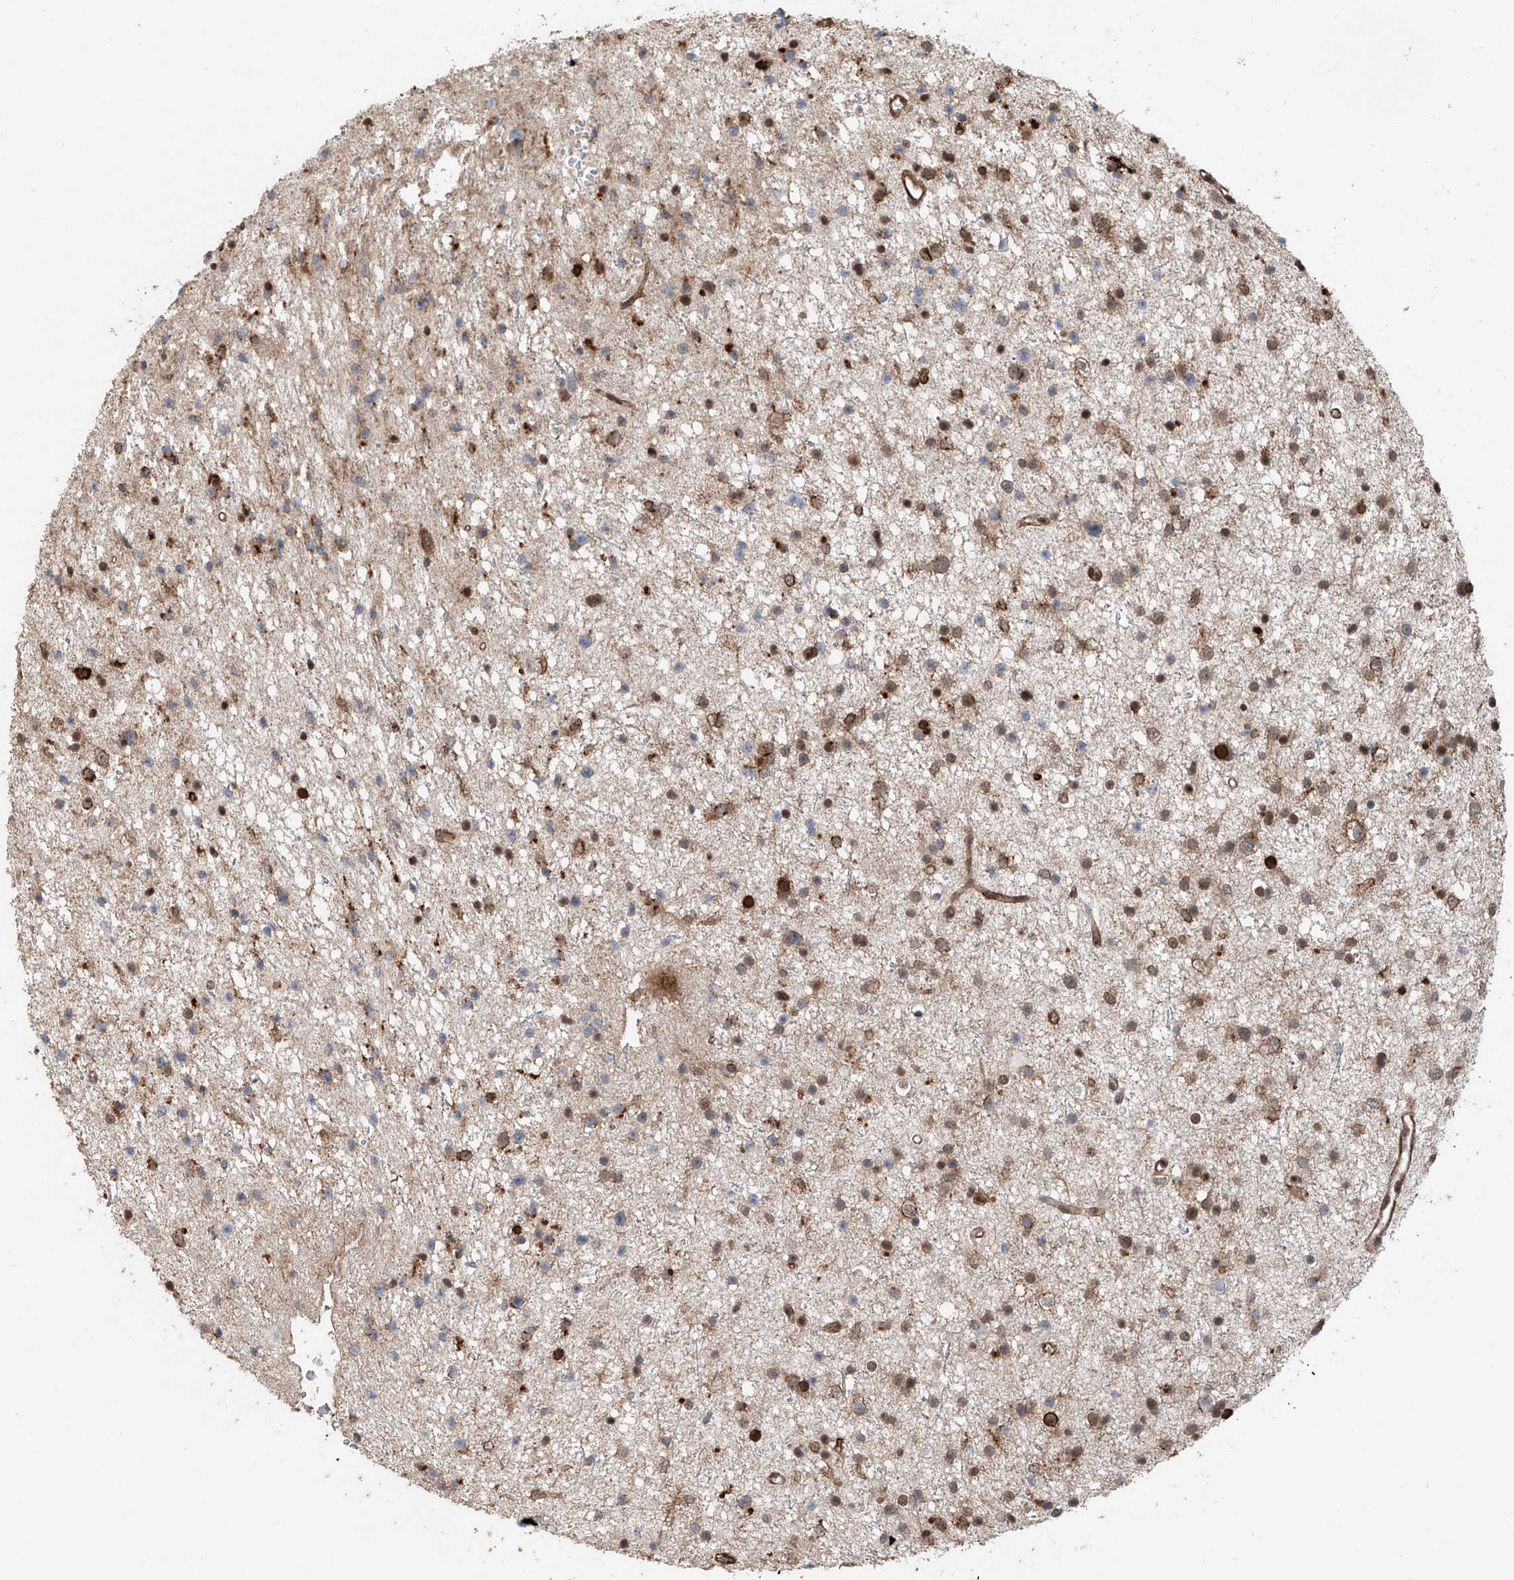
{"staining": {"intensity": "moderate", "quantity": "25%-75%", "location": "cytoplasmic/membranous,nuclear"}, "tissue": "glioma", "cell_type": "Tumor cells", "image_type": "cancer", "snomed": [{"axis": "morphology", "description": "Glioma, malignant, Low grade"}, {"axis": "topography", "description": "Brain"}], "caption": "This photomicrograph demonstrates immunohistochemistry staining of human glioma, with medium moderate cytoplasmic/membranous and nuclear expression in approximately 25%-75% of tumor cells.", "gene": "SDE2", "patient": {"sex": "female", "age": 37}}